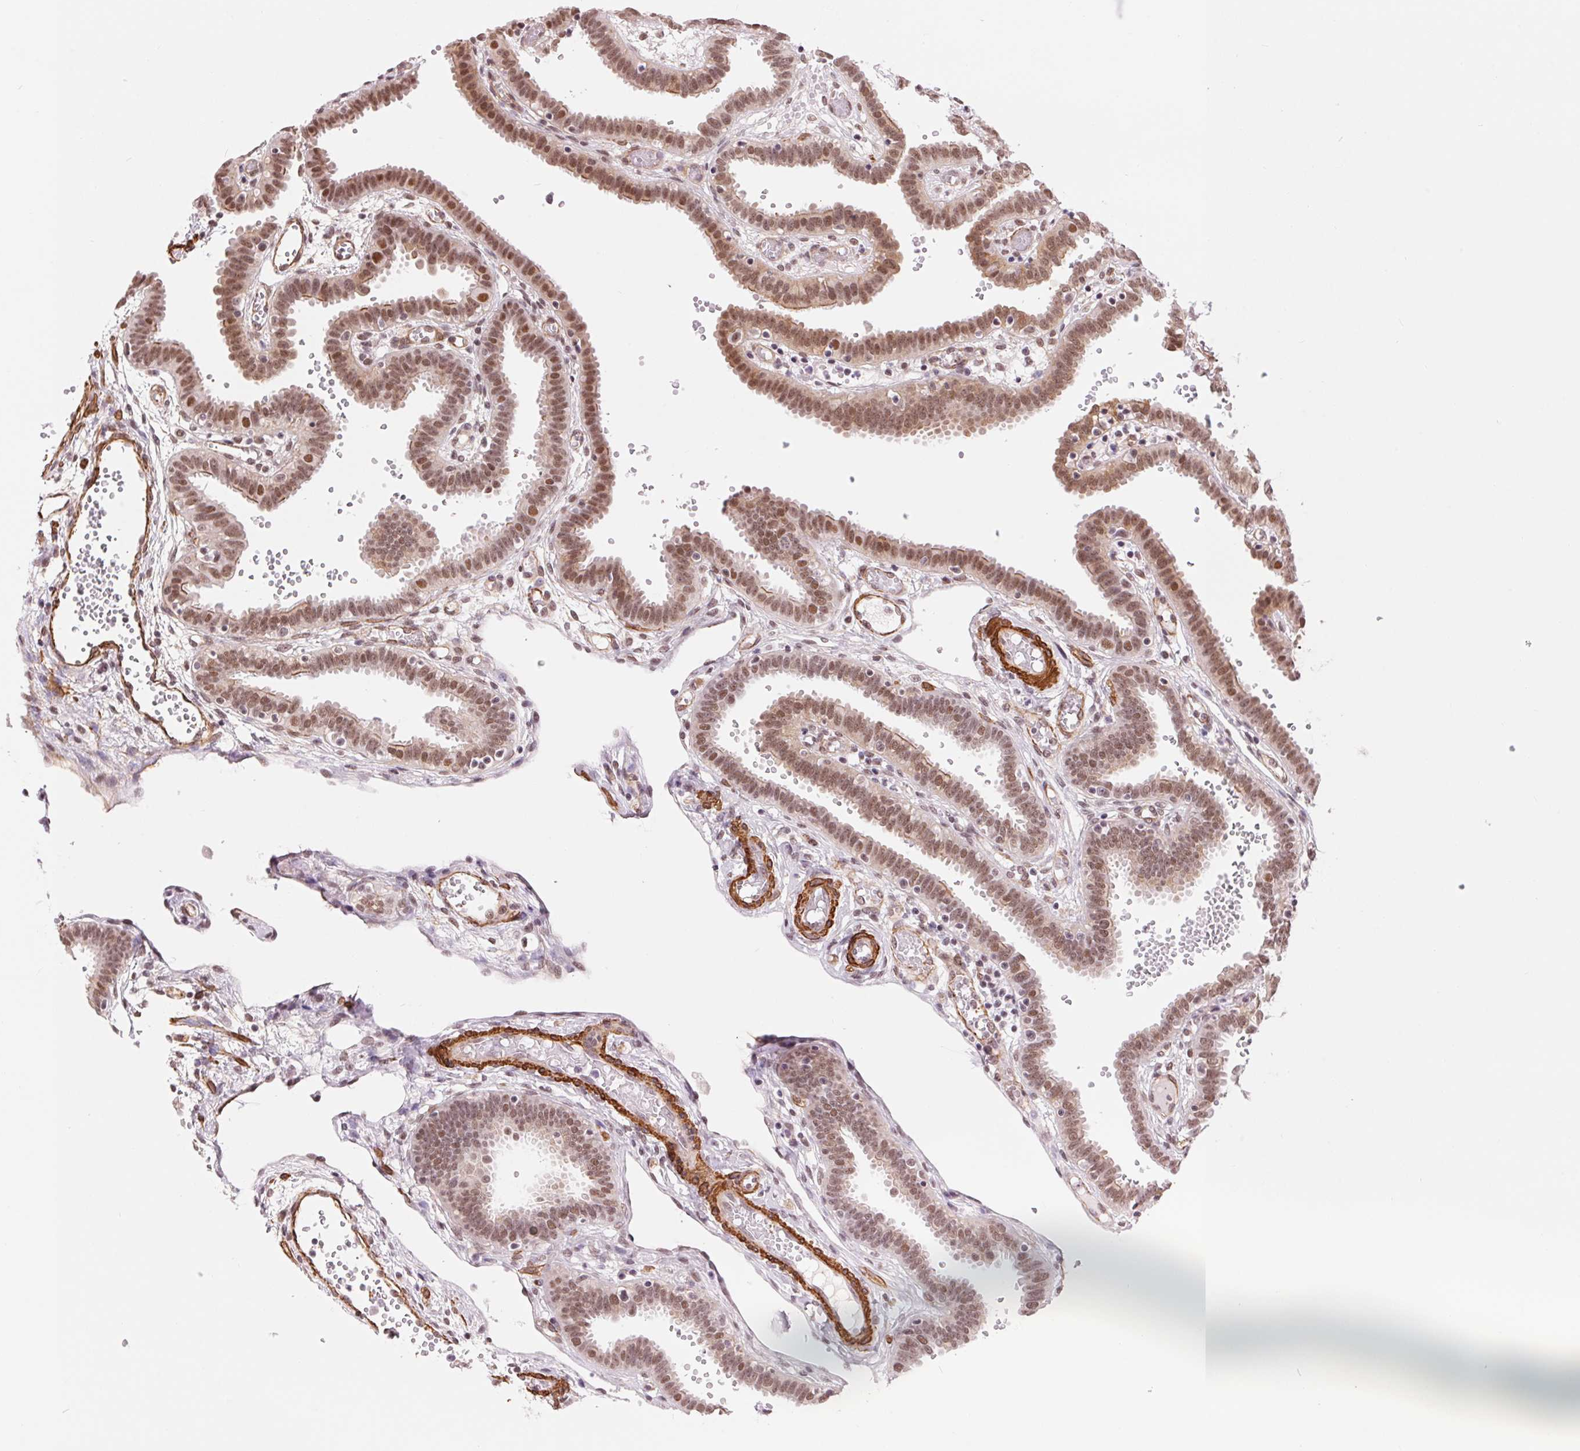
{"staining": {"intensity": "moderate", "quantity": ">75%", "location": "cytoplasmic/membranous,nuclear"}, "tissue": "fallopian tube", "cell_type": "Glandular cells", "image_type": "normal", "snomed": [{"axis": "morphology", "description": "Normal tissue, NOS"}, {"axis": "topography", "description": "Fallopian tube"}], "caption": "Immunohistochemistry (IHC) micrograph of benign fallopian tube: fallopian tube stained using immunohistochemistry reveals medium levels of moderate protein expression localized specifically in the cytoplasmic/membranous,nuclear of glandular cells, appearing as a cytoplasmic/membranous,nuclear brown color.", "gene": "BCAT1", "patient": {"sex": "female", "age": 37}}